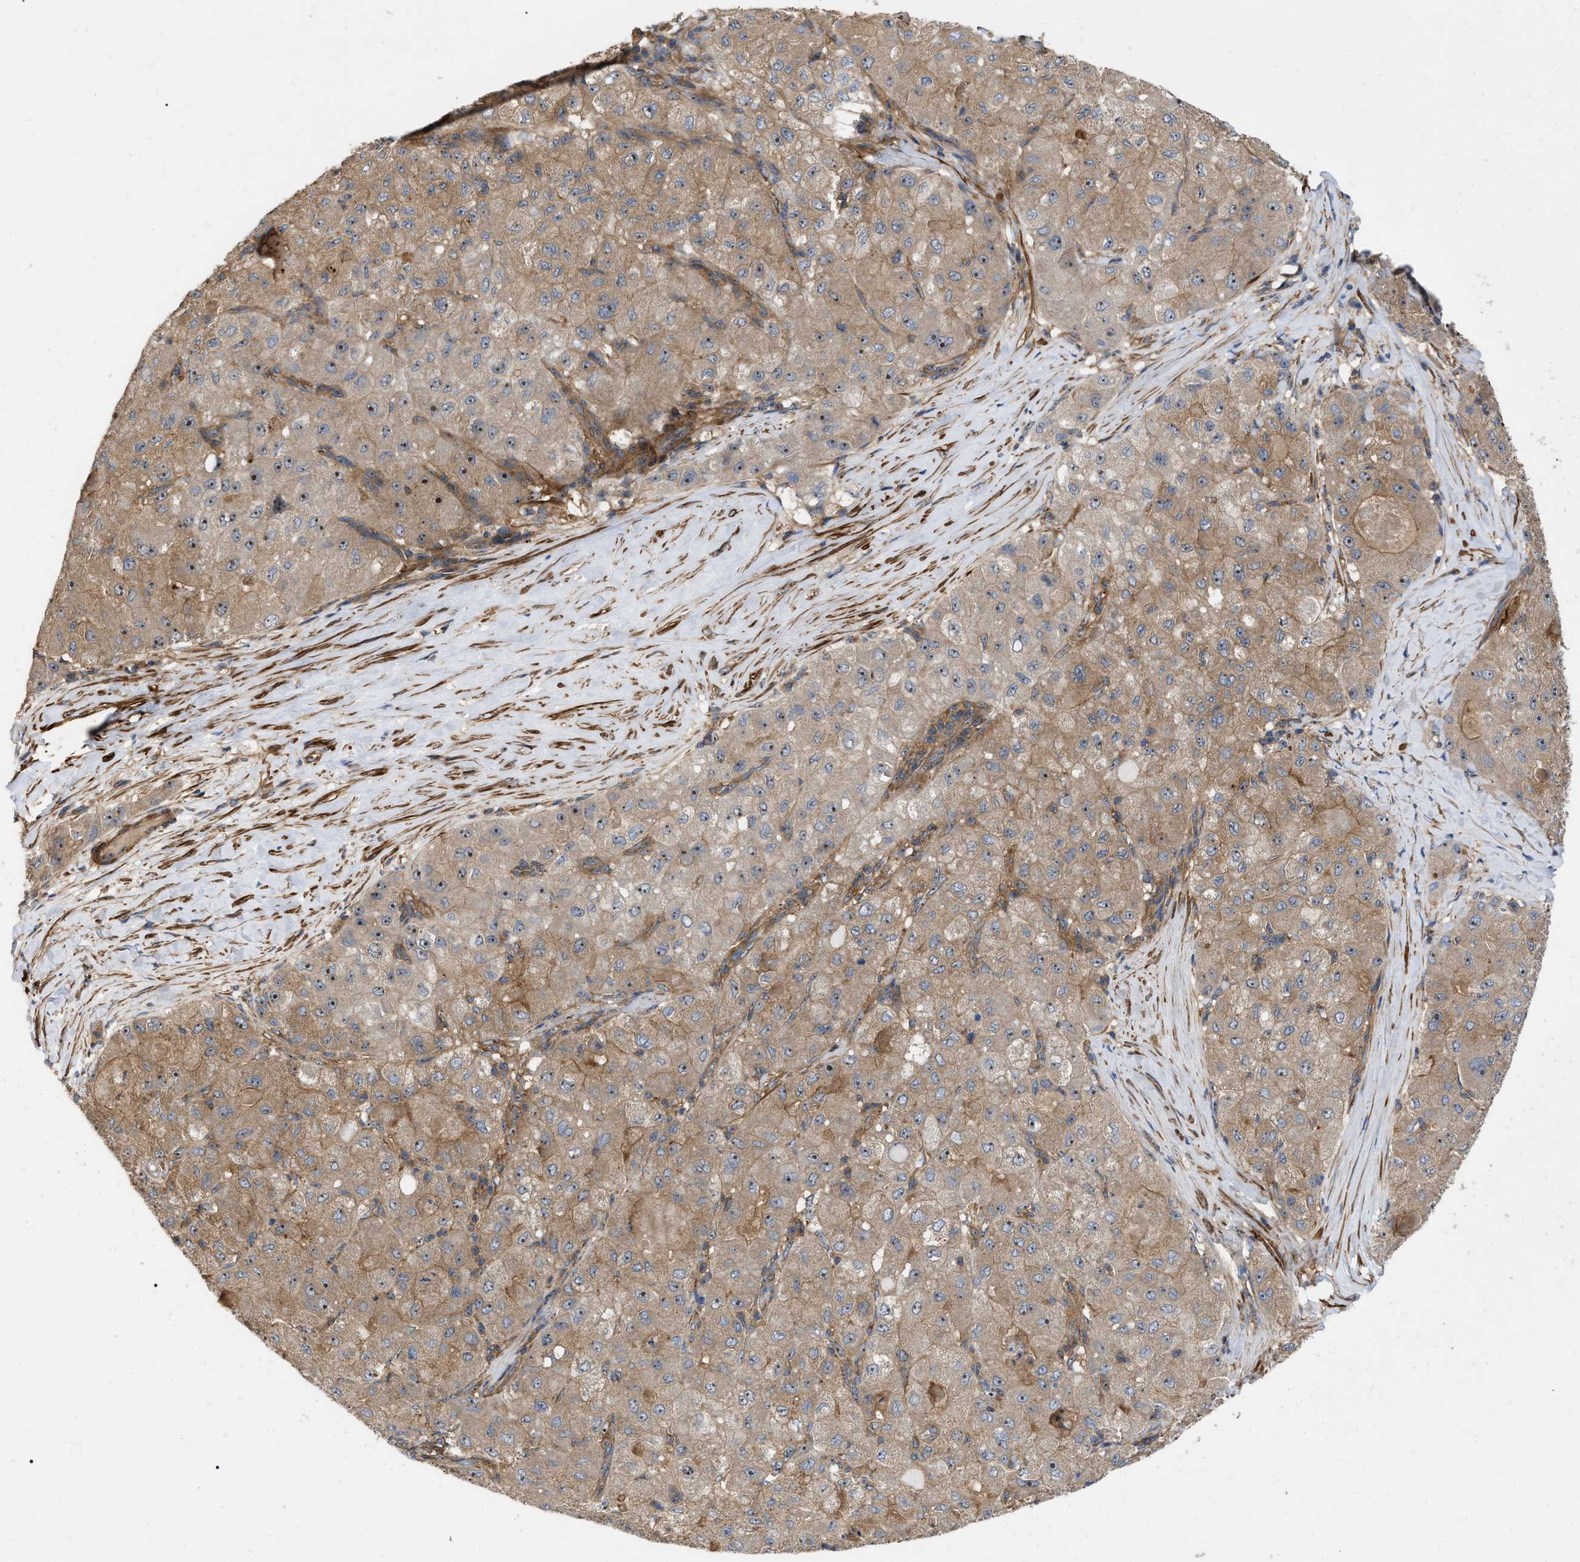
{"staining": {"intensity": "moderate", "quantity": ">75%", "location": "cytoplasmic/membranous,nuclear"}, "tissue": "liver cancer", "cell_type": "Tumor cells", "image_type": "cancer", "snomed": [{"axis": "morphology", "description": "Carcinoma, Hepatocellular, NOS"}, {"axis": "topography", "description": "Liver"}], "caption": "Immunohistochemistry (IHC) histopathology image of human hepatocellular carcinoma (liver) stained for a protein (brown), which exhibits medium levels of moderate cytoplasmic/membranous and nuclear expression in about >75% of tumor cells.", "gene": "RABEP1", "patient": {"sex": "male", "age": 80}}